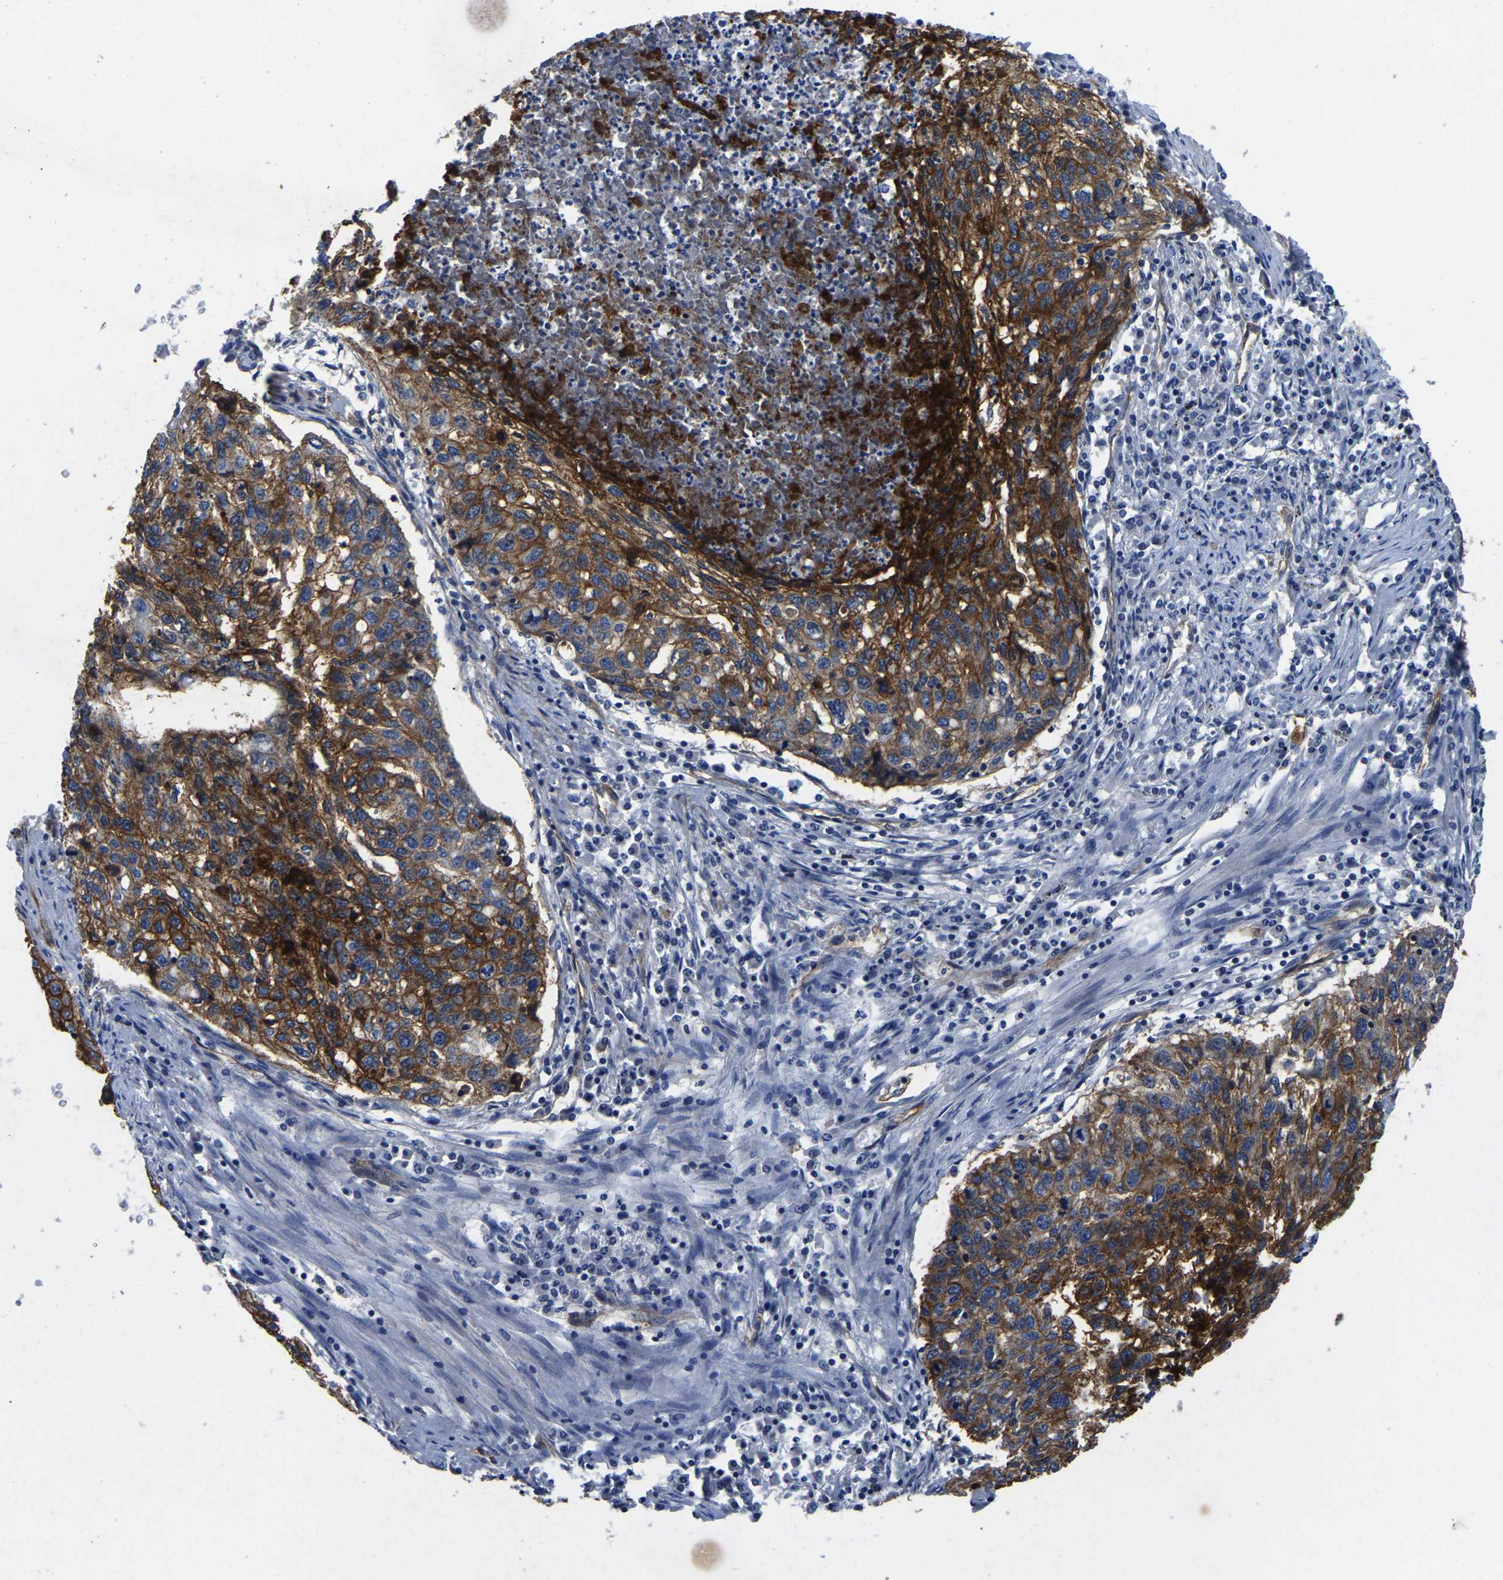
{"staining": {"intensity": "strong", "quantity": ">75%", "location": "cytoplasmic/membranous"}, "tissue": "lung cancer", "cell_type": "Tumor cells", "image_type": "cancer", "snomed": [{"axis": "morphology", "description": "Squamous cell carcinoma, NOS"}, {"axis": "topography", "description": "Lung"}], "caption": "DAB immunohistochemical staining of human lung cancer shows strong cytoplasmic/membranous protein staining in approximately >75% of tumor cells. Immunohistochemistry (ihc) stains the protein in brown and the nuclei are stained blue.", "gene": "ITGA2", "patient": {"sex": "female", "age": 63}}